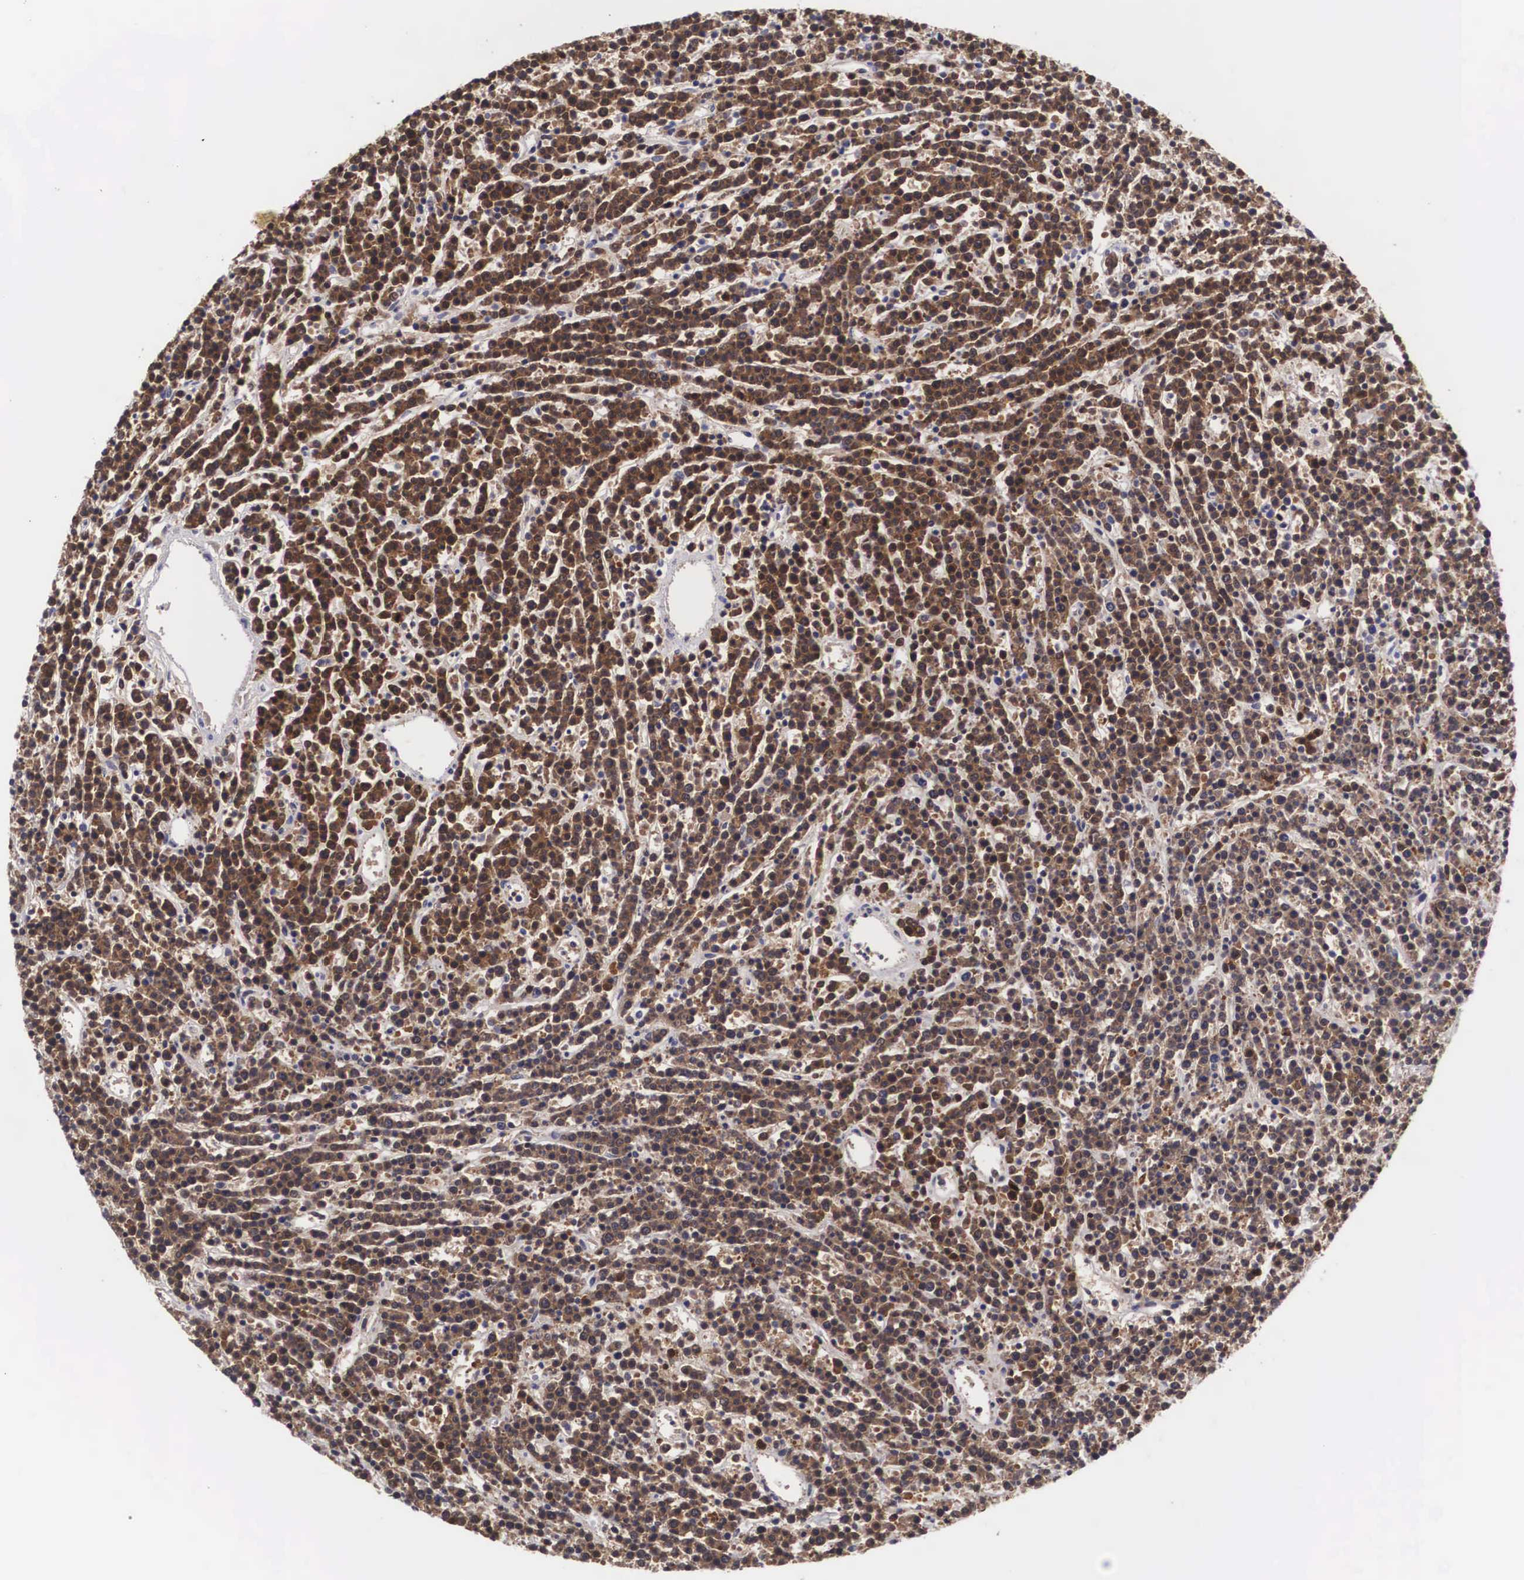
{"staining": {"intensity": "strong", "quantity": ">75%", "location": "cytoplasmic/membranous,nuclear"}, "tissue": "lymphoma", "cell_type": "Tumor cells", "image_type": "cancer", "snomed": [{"axis": "morphology", "description": "Malignant lymphoma, non-Hodgkin's type, High grade"}, {"axis": "topography", "description": "Ovary"}], "caption": "The photomicrograph displays staining of lymphoma, revealing strong cytoplasmic/membranous and nuclear protein positivity (brown color) within tumor cells.", "gene": "ADSL", "patient": {"sex": "female", "age": 56}}